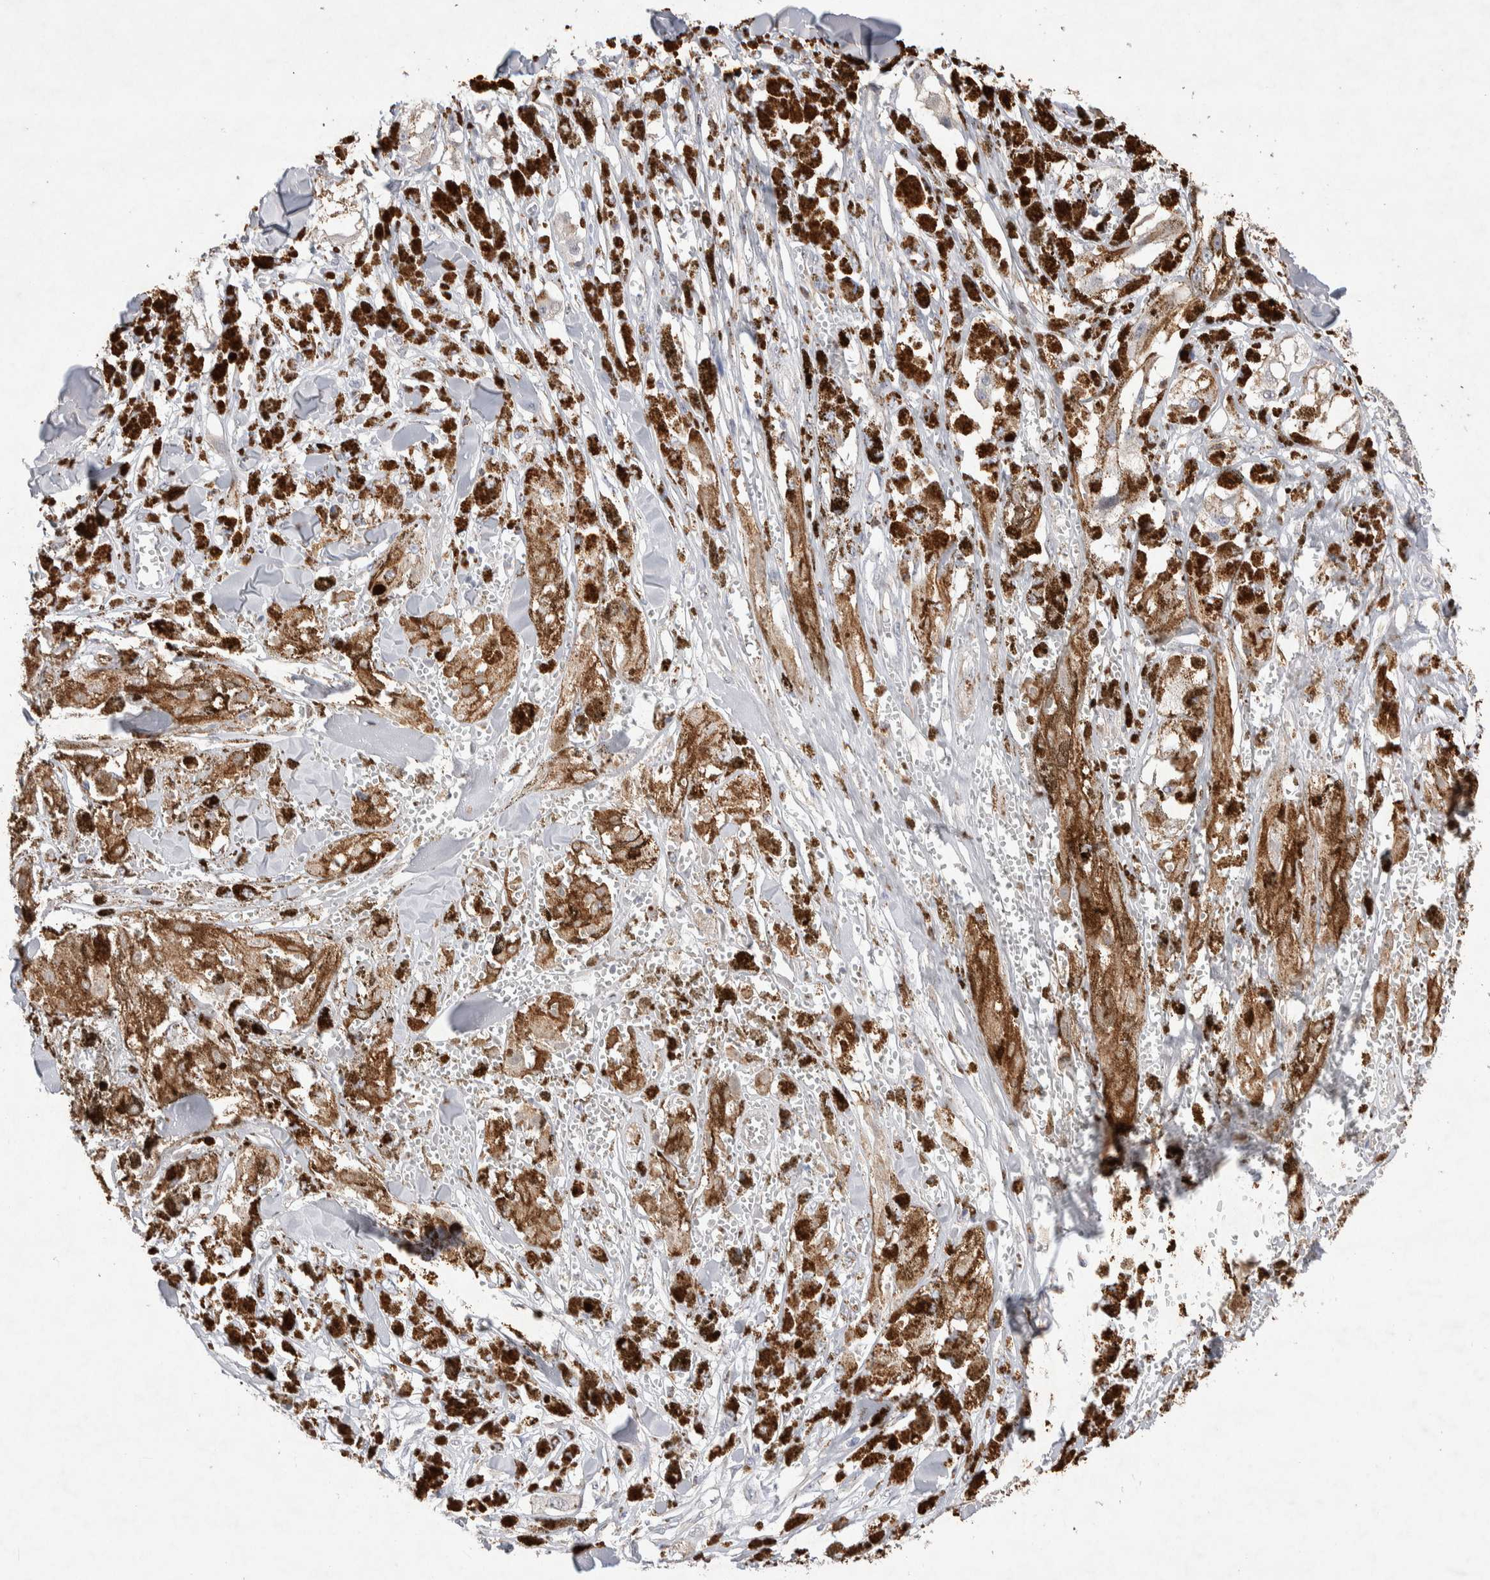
{"staining": {"intensity": "negative", "quantity": "none", "location": "none"}, "tissue": "melanoma", "cell_type": "Tumor cells", "image_type": "cancer", "snomed": [{"axis": "morphology", "description": "Malignant melanoma, NOS"}, {"axis": "topography", "description": "Skin"}], "caption": "An IHC image of malignant melanoma is shown. There is no staining in tumor cells of malignant melanoma.", "gene": "FFAR2", "patient": {"sex": "male", "age": 88}}